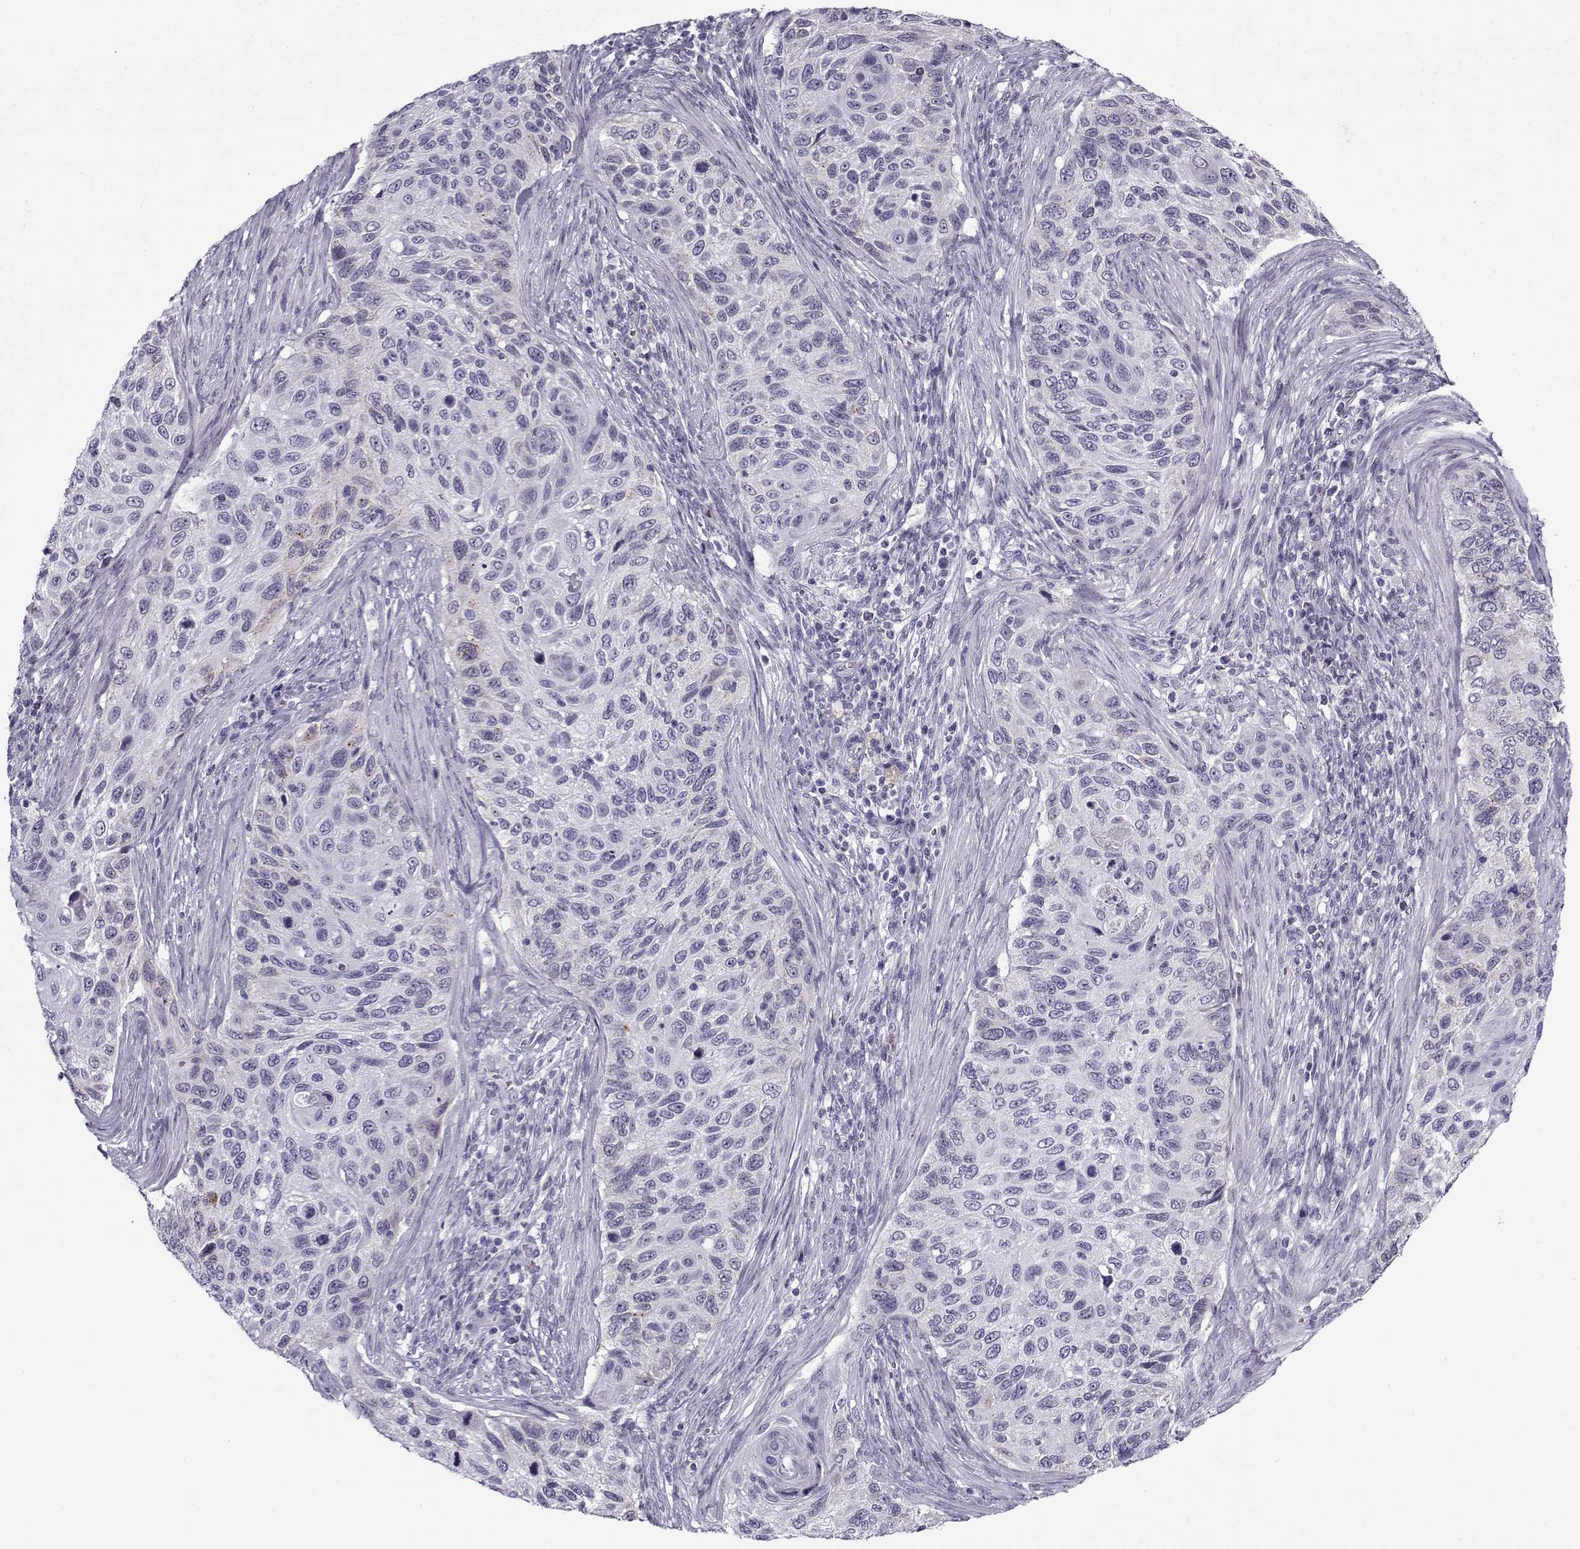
{"staining": {"intensity": "negative", "quantity": "none", "location": "none"}, "tissue": "cervical cancer", "cell_type": "Tumor cells", "image_type": "cancer", "snomed": [{"axis": "morphology", "description": "Squamous cell carcinoma, NOS"}, {"axis": "topography", "description": "Cervix"}], "caption": "Tumor cells show no significant expression in cervical cancer (squamous cell carcinoma). (Immunohistochemistry, brightfield microscopy, high magnification).", "gene": "SNCA", "patient": {"sex": "female", "age": 70}}